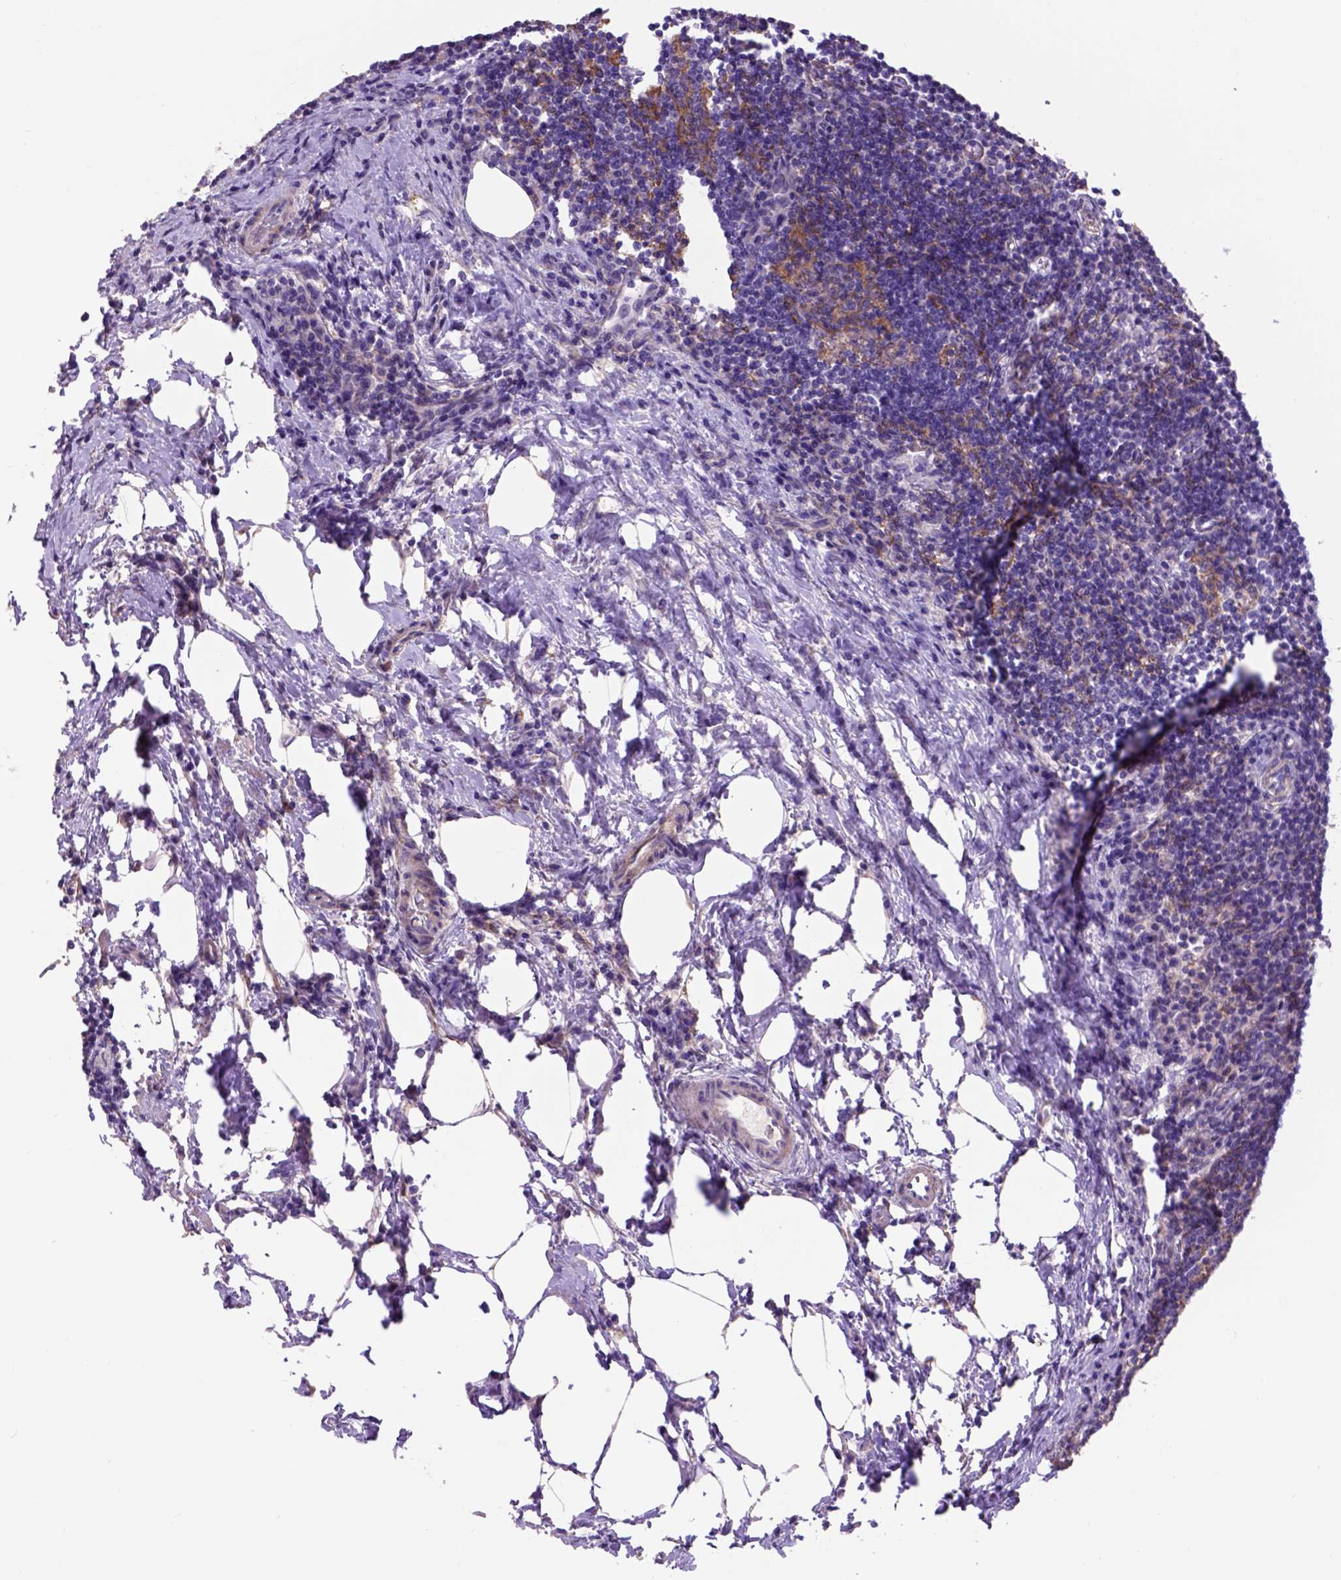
{"staining": {"intensity": "negative", "quantity": "none", "location": "none"}, "tissue": "lymph node", "cell_type": "Germinal center cells", "image_type": "normal", "snomed": [{"axis": "morphology", "description": "Normal tissue, NOS"}, {"axis": "topography", "description": "Lymph node"}], "caption": "This is a histopathology image of immunohistochemistry staining of benign lymph node, which shows no positivity in germinal center cells.", "gene": "EGFR", "patient": {"sex": "male", "age": 67}}